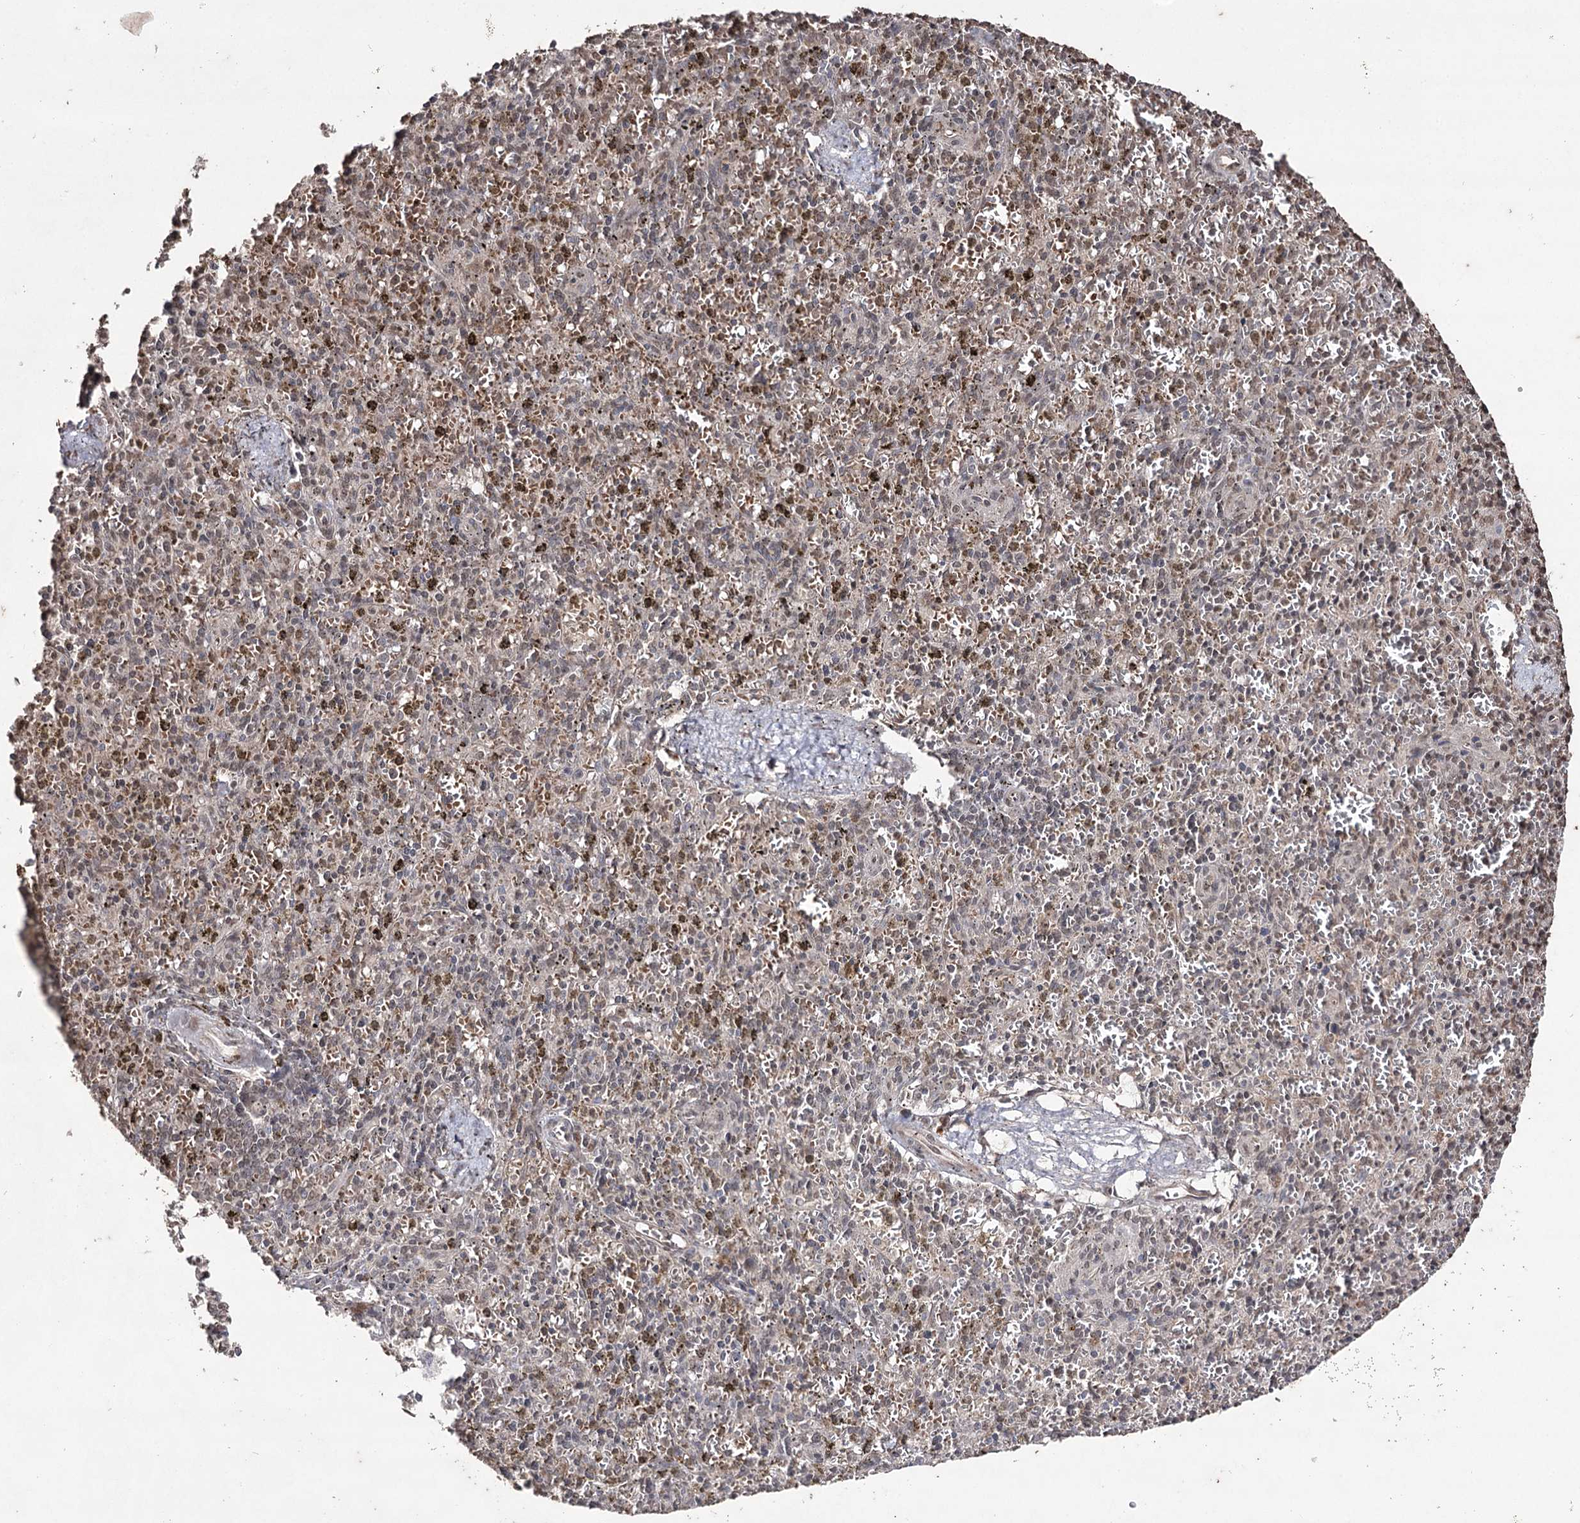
{"staining": {"intensity": "moderate", "quantity": "<25%", "location": "cytoplasmic/membranous"}, "tissue": "spleen", "cell_type": "Cells in red pulp", "image_type": "normal", "snomed": [{"axis": "morphology", "description": "Normal tissue, NOS"}, {"axis": "topography", "description": "Spleen"}], "caption": "A photomicrograph of human spleen stained for a protein displays moderate cytoplasmic/membranous brown staining in cells in red pulp. The staining was performed using DAB to visualize the protein expression in brown, while the nuclei were stained in blue with hematoxylin (Magnification: 20x).", "gene": "ATG14", "patient": {"sex": "male", "age": 72}}